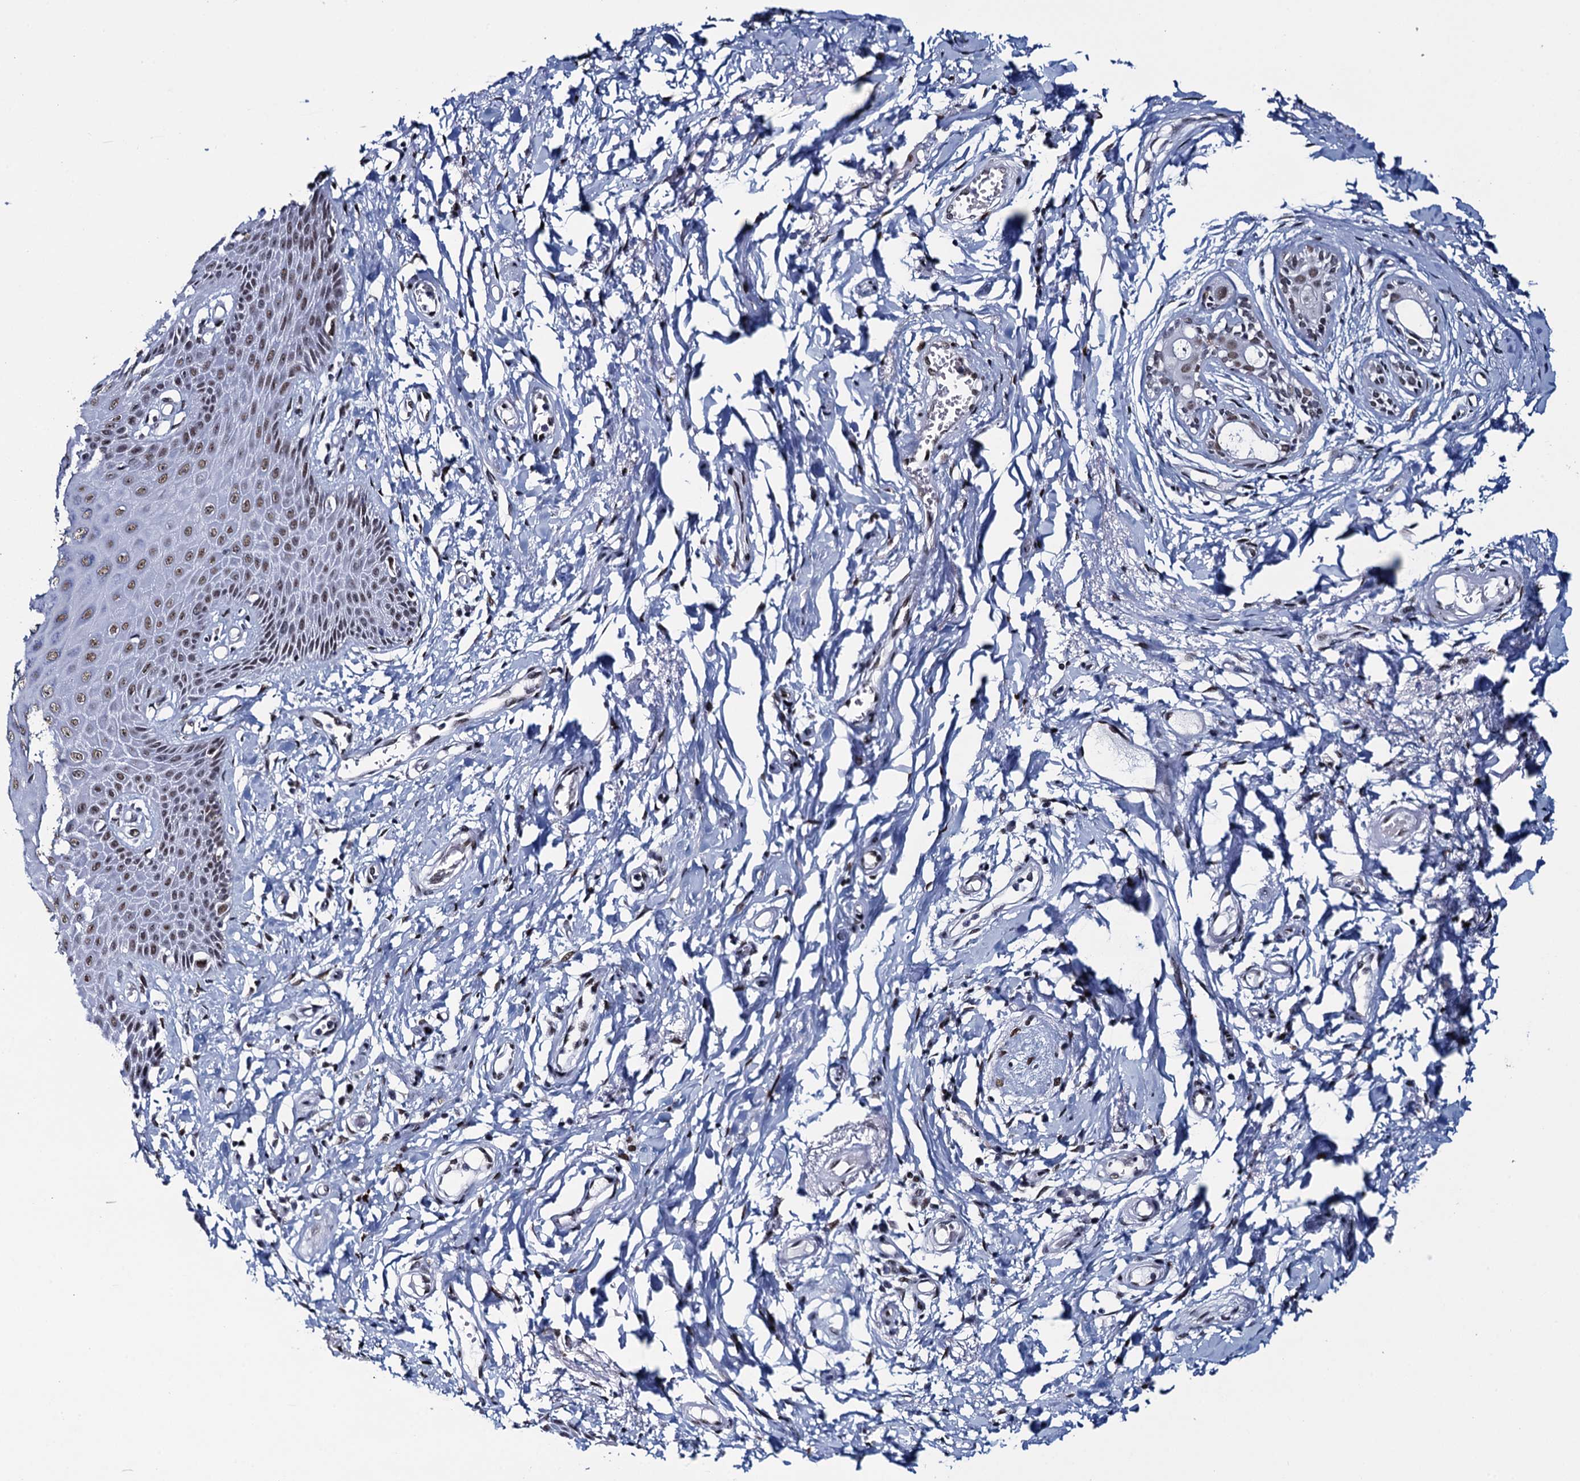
{"staining": {"intensity": "moderate", "quantity": ">75%", "location": "nuclear"}, "tissue": "skin", "cell_type": "Epidermal cells", "image_type": "normal", "snomed": [{"axis": "morphology", "description": "Normal tissue, NOS"}, {"axis": "topography", "description": "Anal"}], "caption": "Epidermal cells reveal medium levels of moderate nuclear positivity in about >75% of cells in normal human skin. (DAB (3,3'-diaminobenzidine) IHC, brown staining for protein, blue staining for nuclei).", "gene": "HNRNPUL2", "patient": {"sex": "male", "age": 78}}